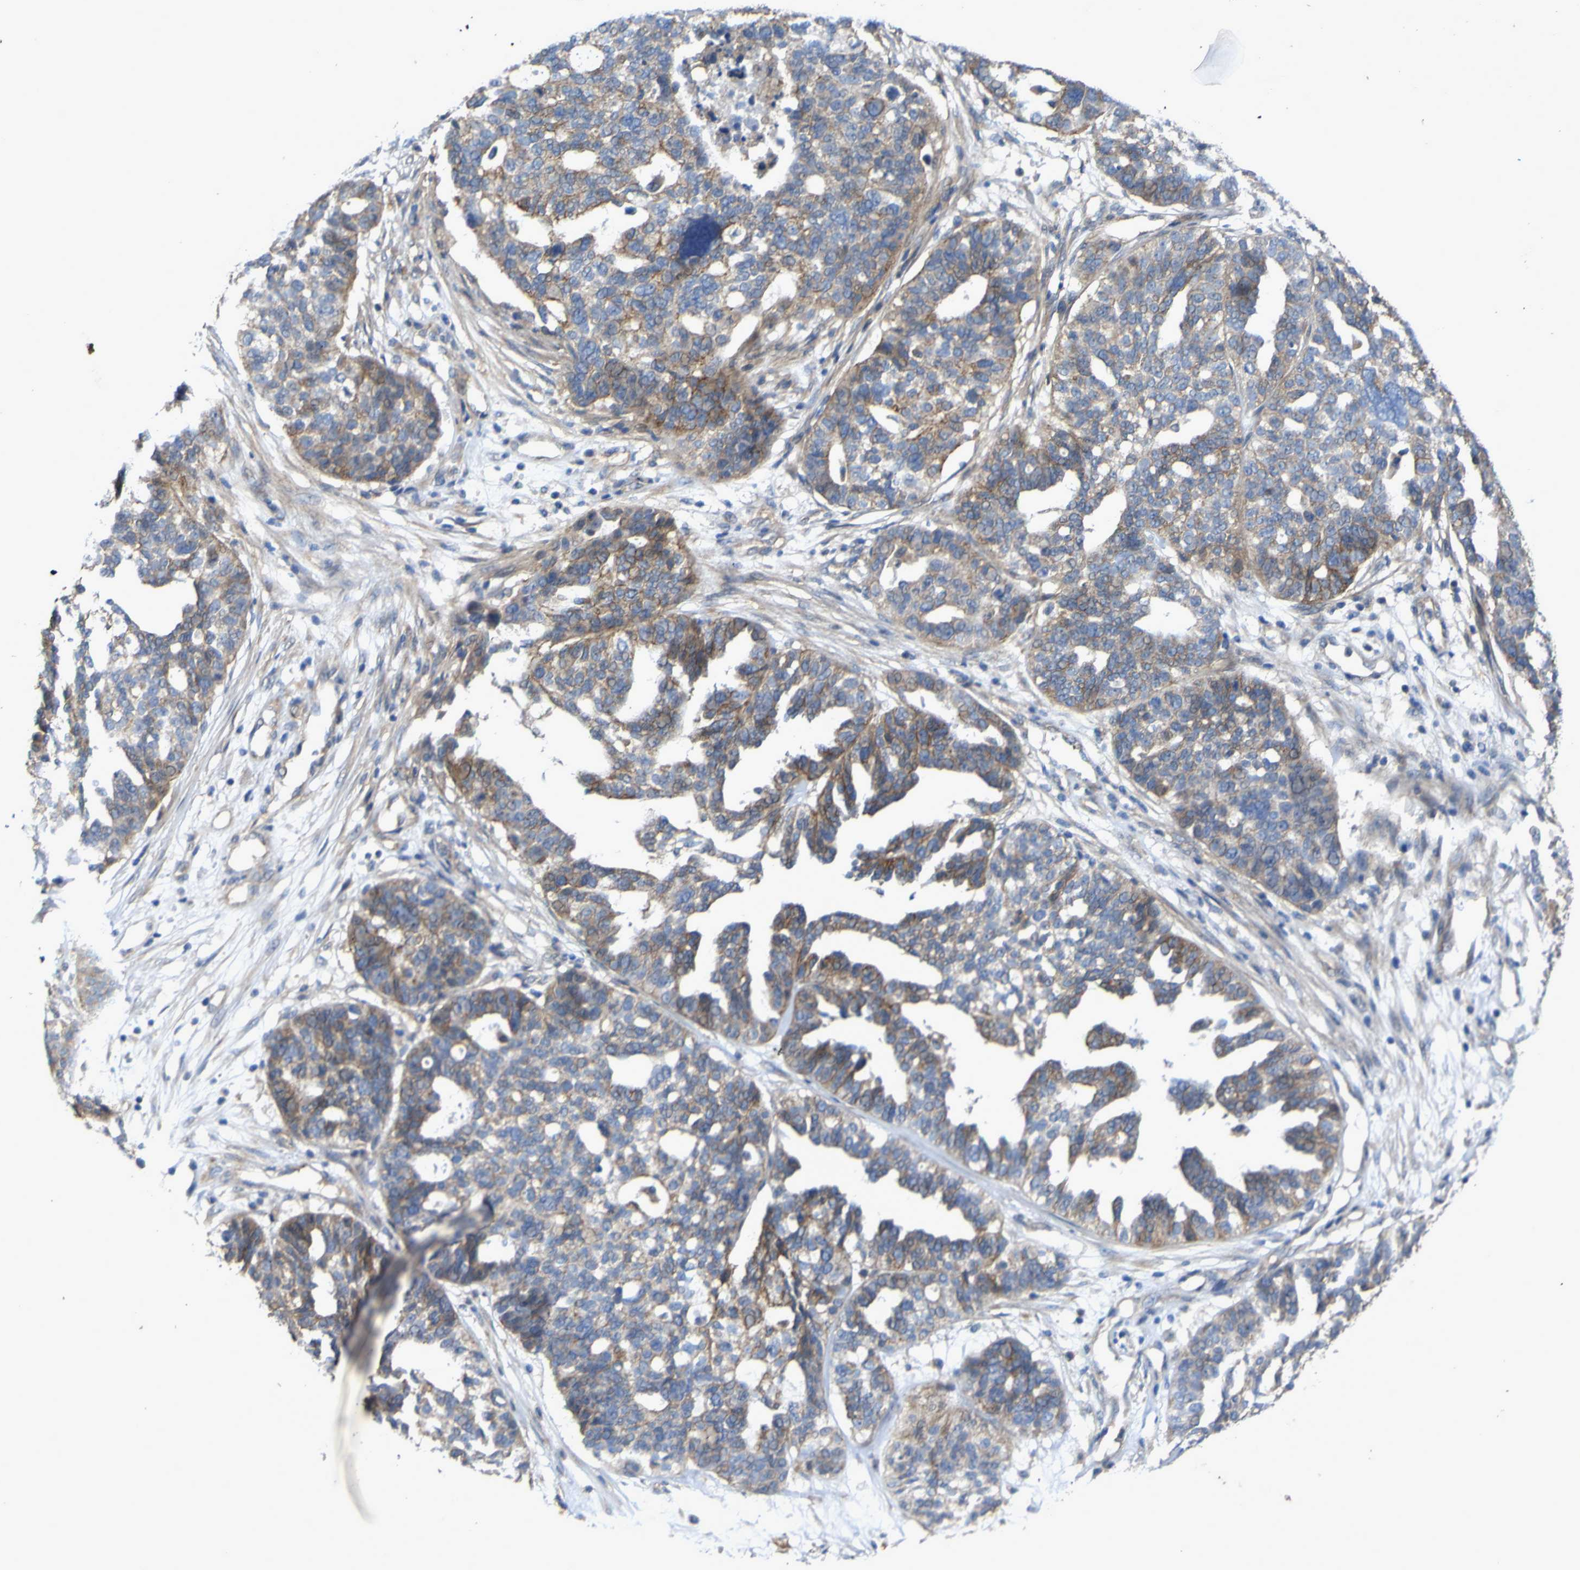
{"staining": {"intensity": "moderate", "quantity": "25%-75%", "location": "cytoplasmic/membranous"}, "tissue": "ovarian cancer", "cell_type": "Tumor cells", "image_type": "cancer", "snomed": [{"axis": "morphology", "description": "Cystadenocarcinoma, serous, NOS"}, {"axis": "topography", "description": "Ovary"}], "caption": "DAB immunohistochemical staining of human serous cystadenocarcinoma (ovarian) exhibits moderate cytoplasmic/membranous protein expression in about 25%-75% of tumor cells.", "gene": "TNFSF15", "patient": {"sex": "female", "age": 59}}